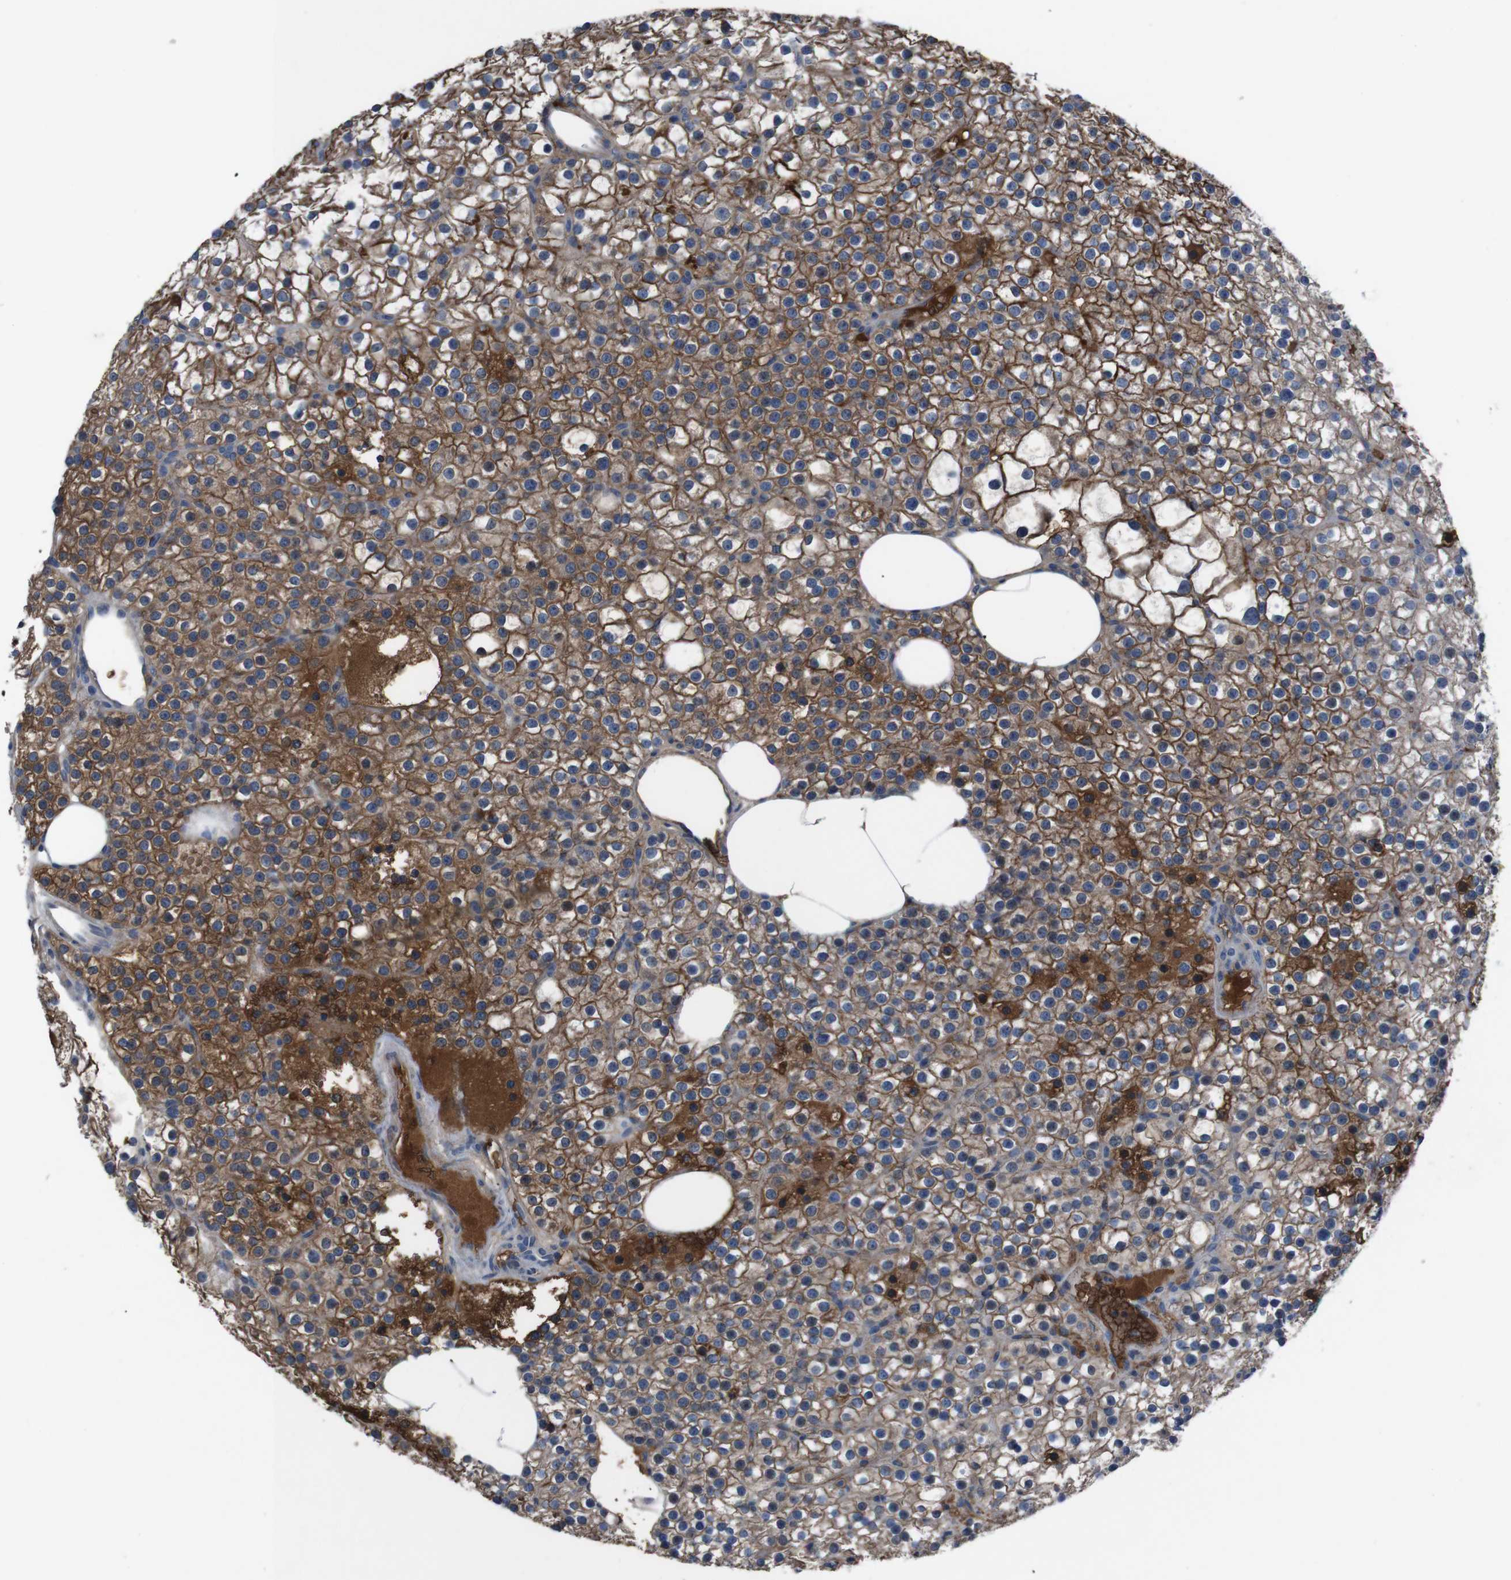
{"staining": {"intensity": "strong", "quantity": ">75%", "location": "cytoplasmic/membranous"}, "tissue": "parathyroid gland", "cell_type": "Glandular cells", "image_type": "normal", "snomed": [{"axis": "morphology", "description": "Normal tissue, NOS"}, {"axis": "morphology", "description": "Adenoma, NOS"}, {"axis": "topography", "description": "Parathyroid gland"}], "caption": "A histopathology image of parathyroid gland stained for a protein reveals strong cytoplasmic/membranous brown staining in glandular cells.", "gene": "SPTB", "patient": {"sex": "female", "age": 70}}